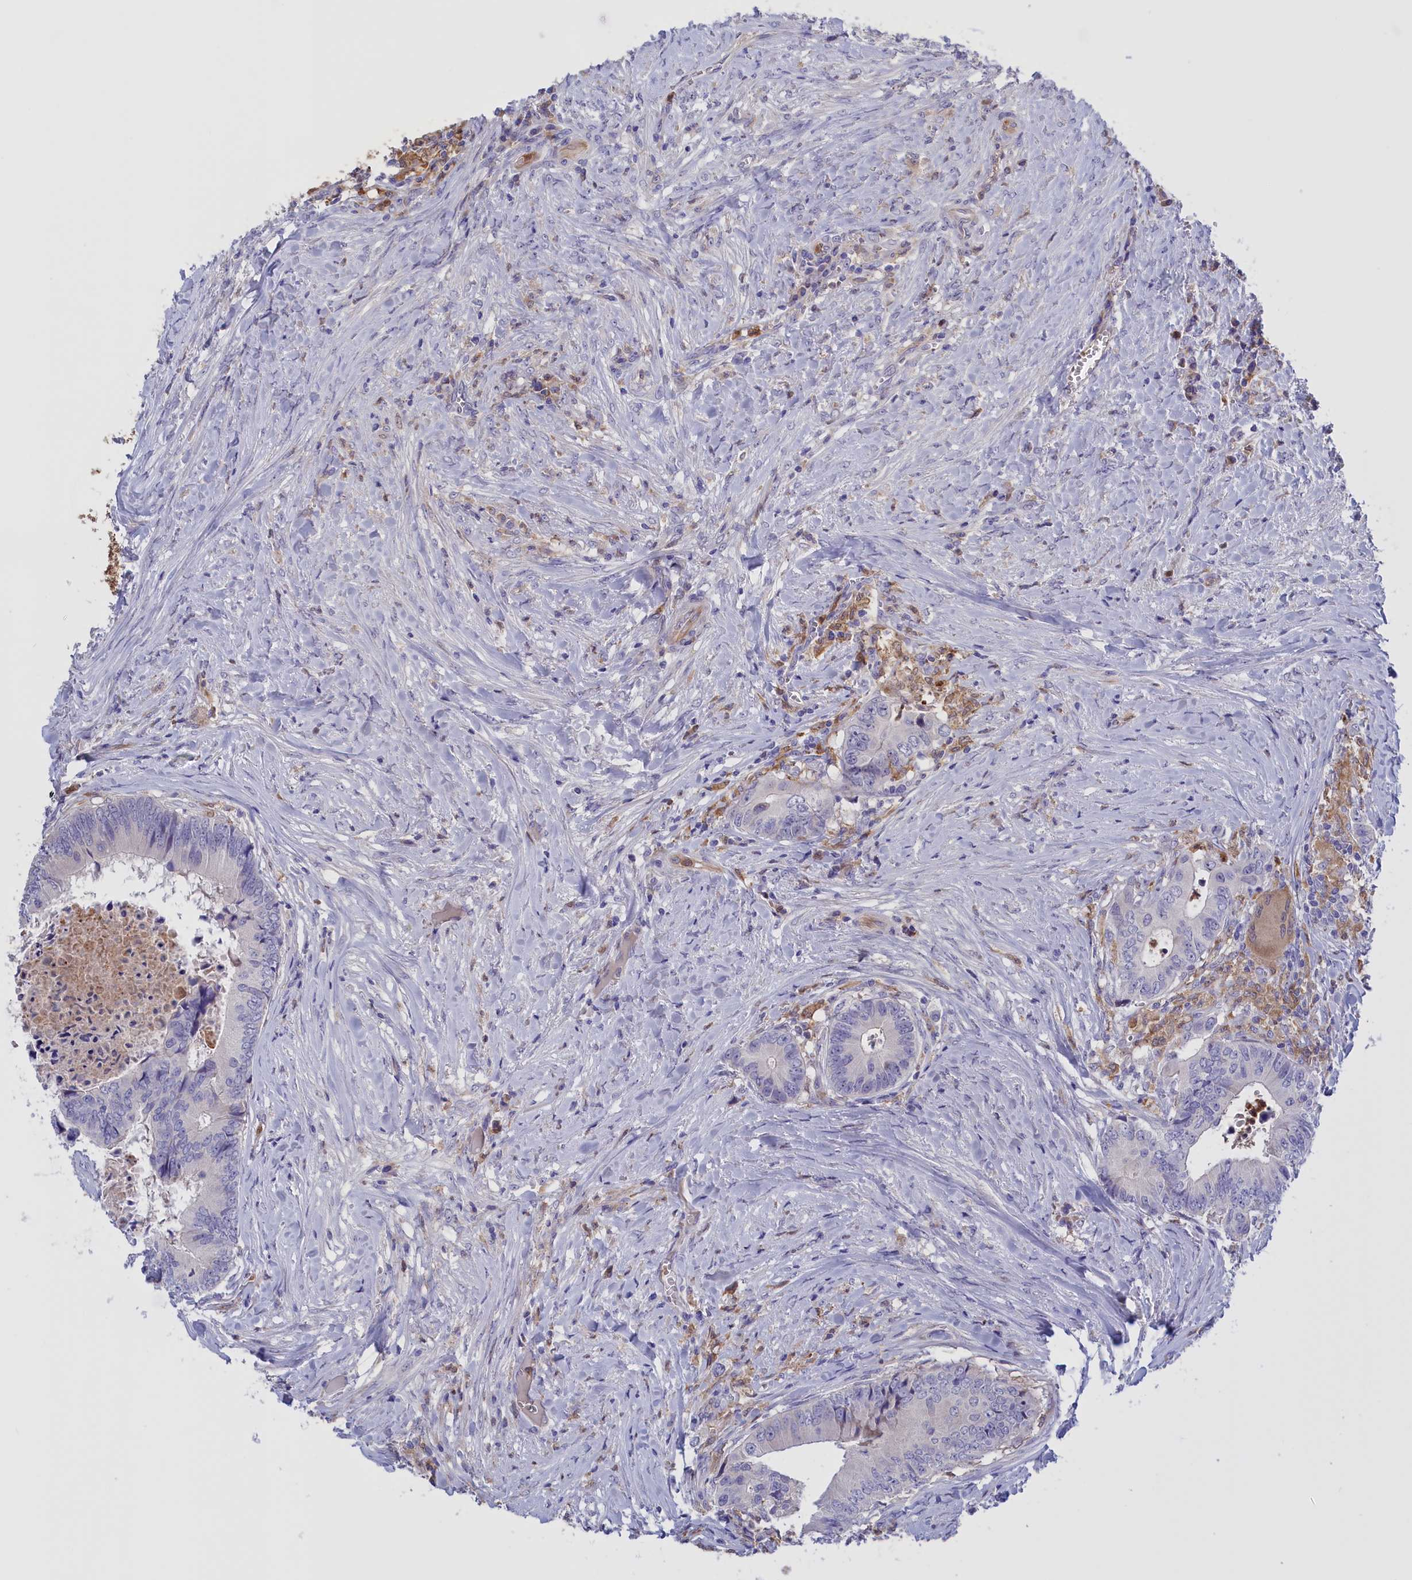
{"staining": {"intensity": "negative", "quantity": "none", "location": "none"}, "tissue": "colorectal cancer", "cell_type": "Tumor cells", "image_type": "cancer", "snomed": [{"axis": "morphology", "description": "Adenocarcinoma, NOS"}, {"axis": "topography", "description": "Colon"}], "caption": "DAB (3,3'-diaminobenzidine) immunohistochemical staining of colorectal adenocarcinoma exhibits no significant expression in tumor cells.", "gene": "FAM149B1", "patient": {"sex": "male", "age": 85}}